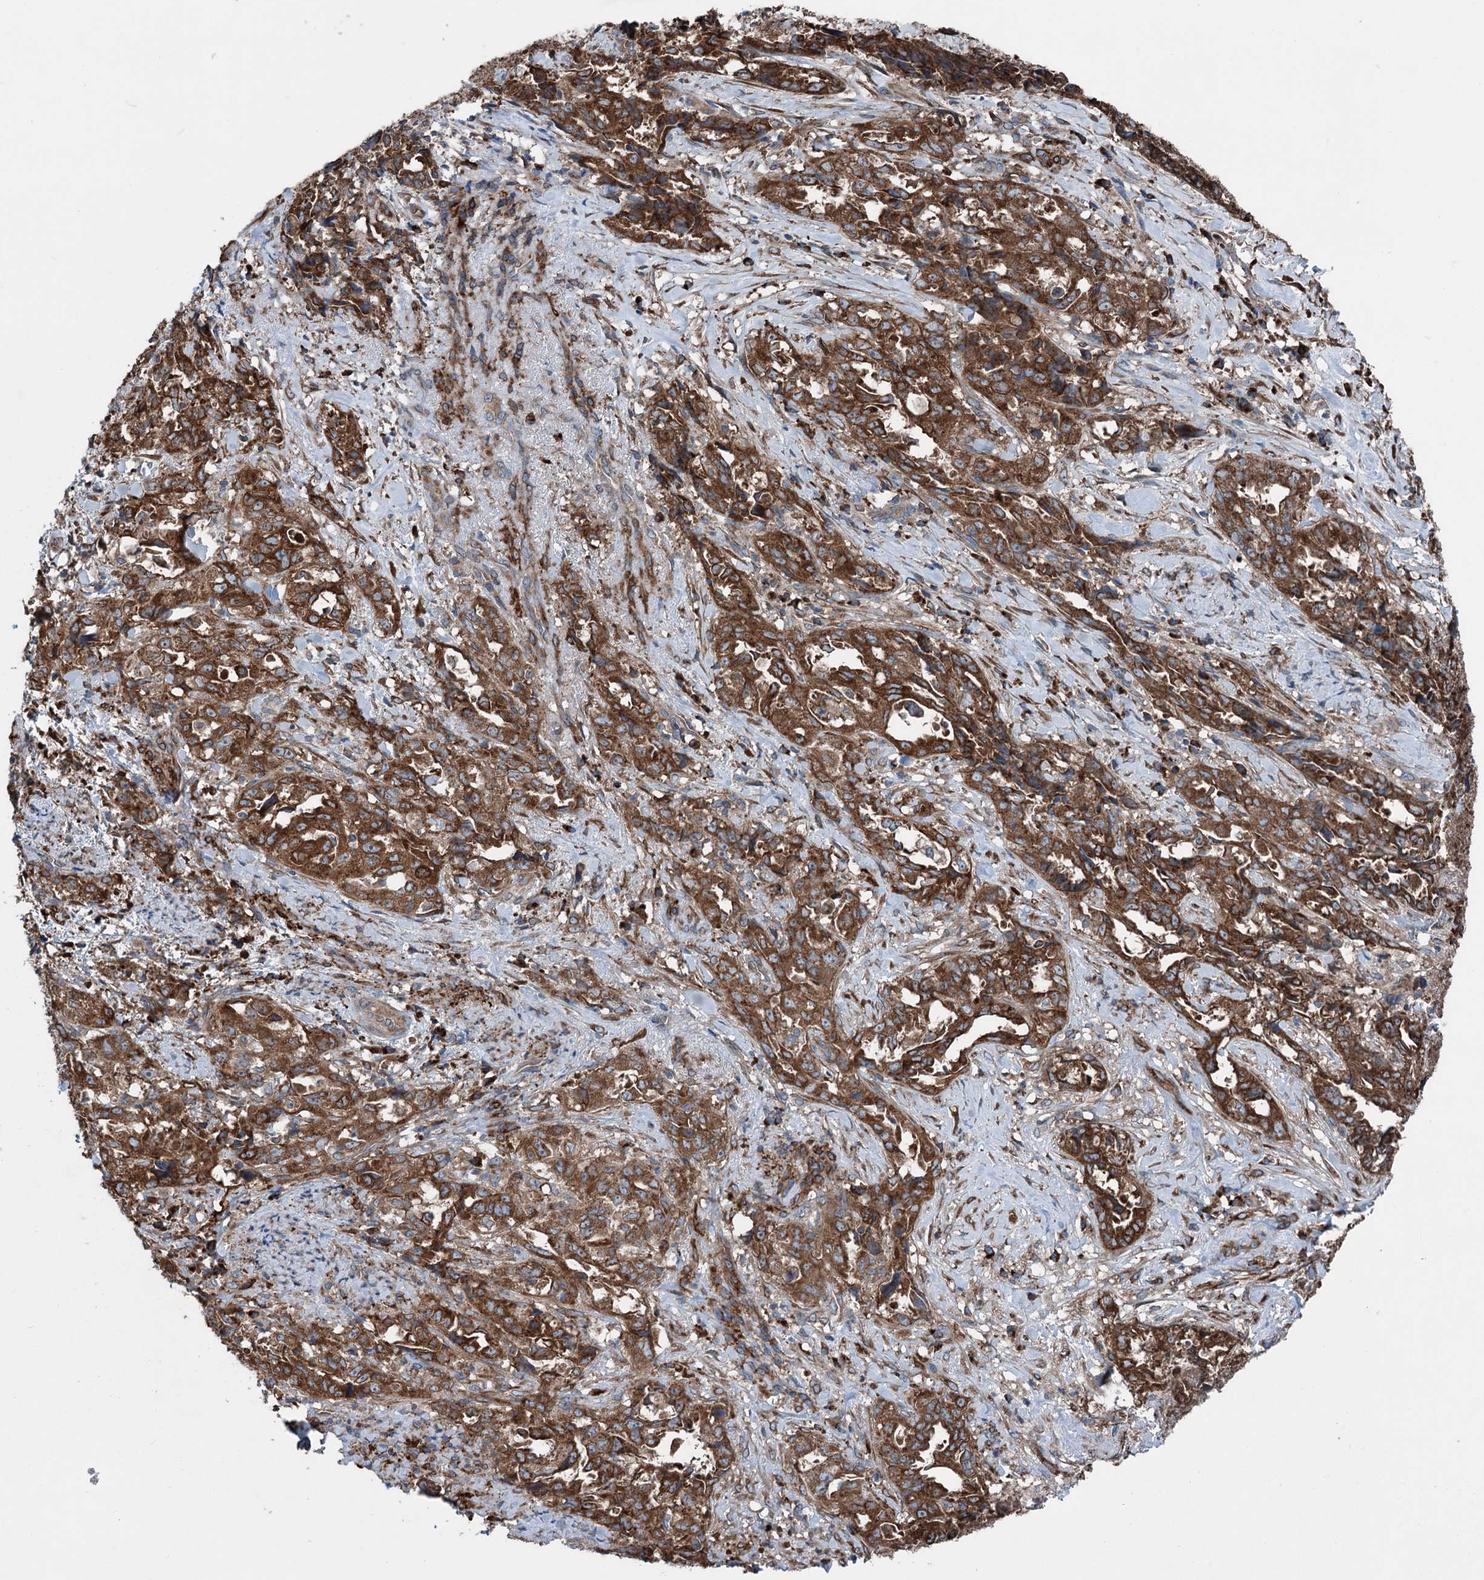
{"staining": {"intensity": "strong", "quantity": ">75%", "location": "cytoplasmic/membranous"}, "tissue": "endometrial cancer", "cell_type": "Tumor cells", "image_type": "cancer", "snomed": [{"axis": "morphology", "description": "Adenocarcinoma, NOS"}, {"axis": "topography", "description": "Endometrium"}], "caption": "This is a histology image of IHC staining of endometrial adenocarcinoma, which shows strong staining in the cytoplasmic/membranous of tumor cells.", "gene": "CALCOCO1", "patient": {"sex": "female", "age": 65}}